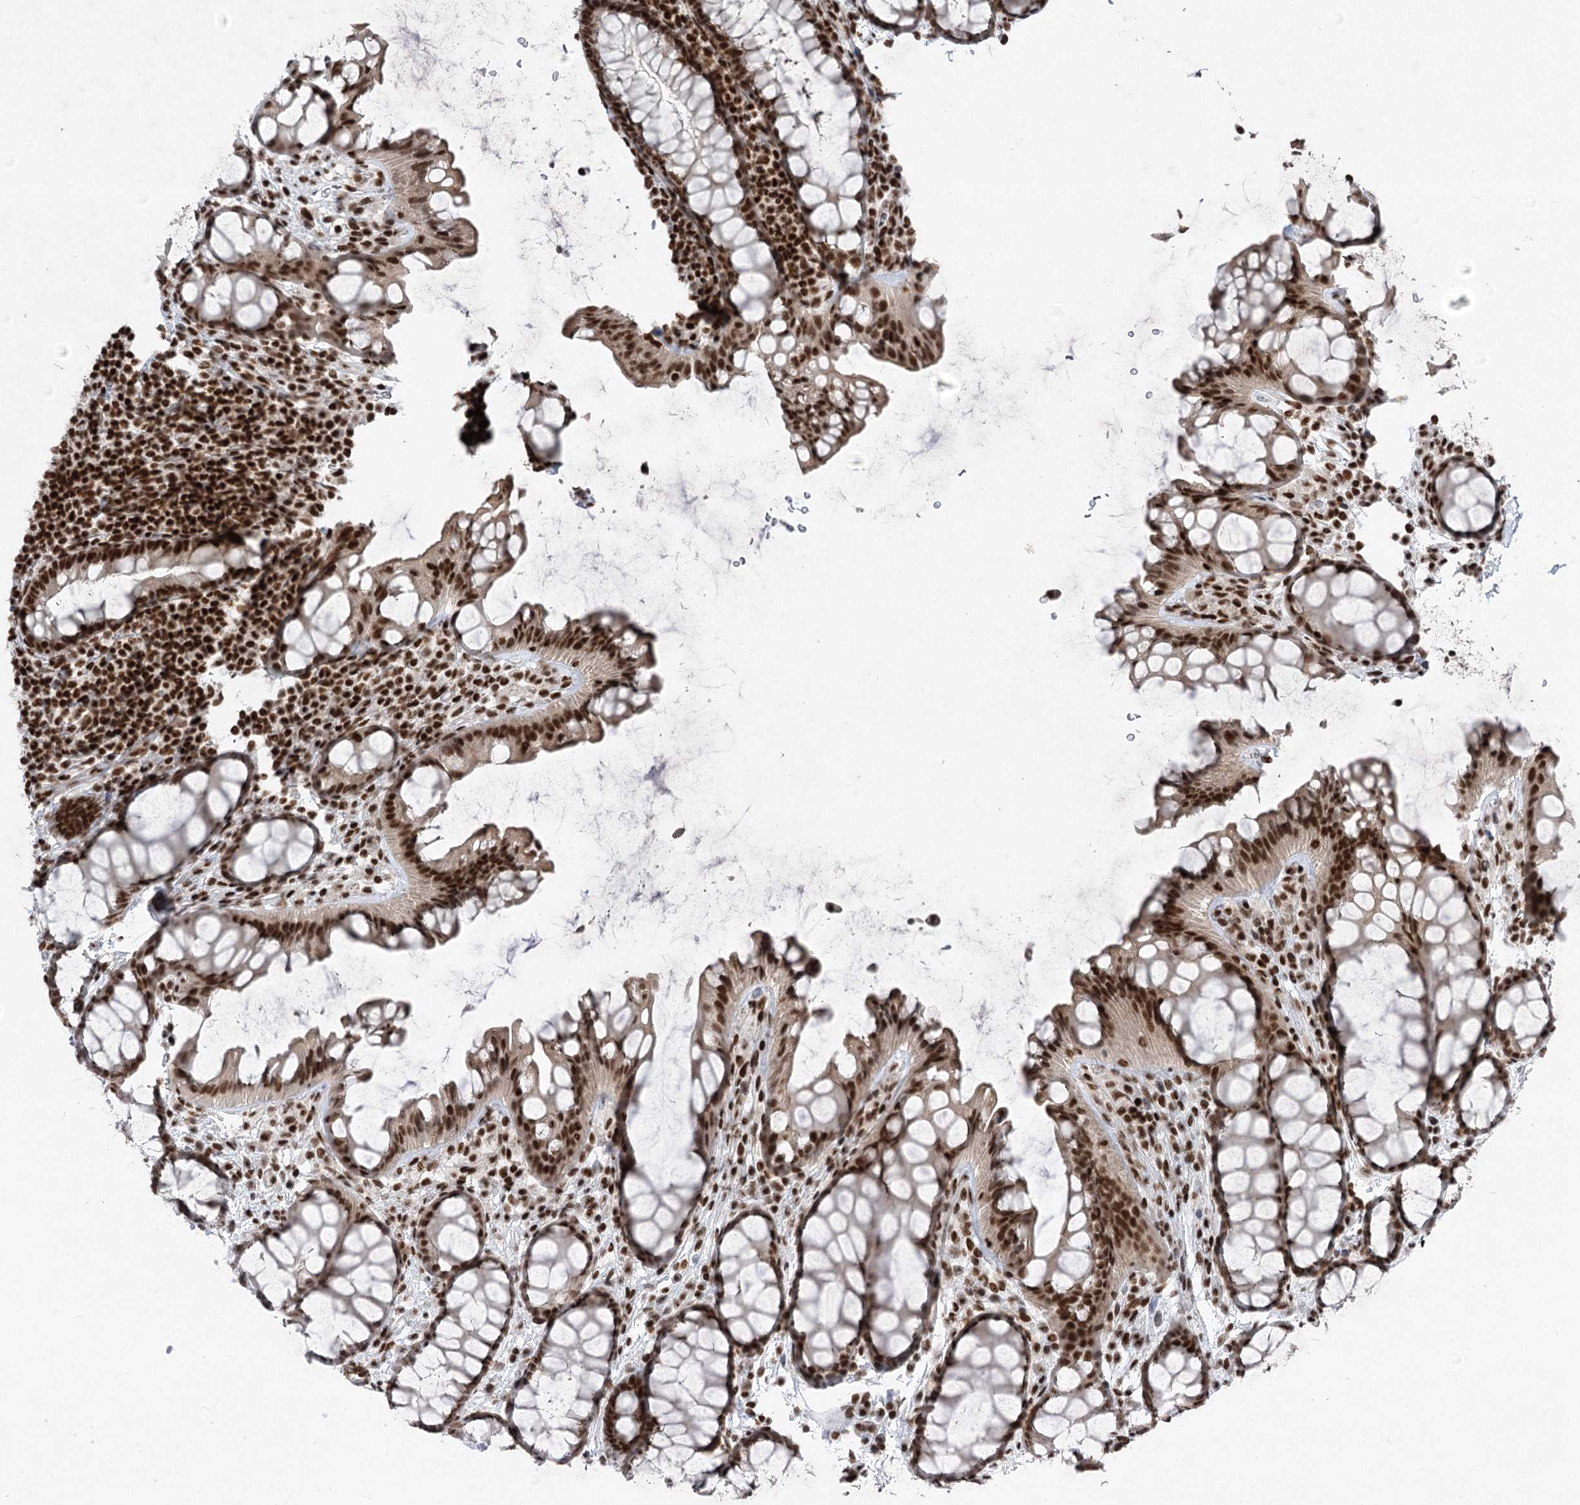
{"staining": {"intensity": "strong", "quantity": ">75%", "location": "nuclear"}, "tissue": "colon", "cell_type": "Endothelial cells", "image_type": "normal", "snomed": [{"axis": "morphology", "description": "Normal tissue, NOS"}, {"axis": "topography", "description": "Colon"}], "caption": "Protein staining reveals strong nuclear positivity in approximately >75% of endothelial cells in benign colon. (DAB = brown stain, brightfield microscopy at high magnification).", "gene": "CGGBP1", "patient": {"sex": "female", "age": 82}}